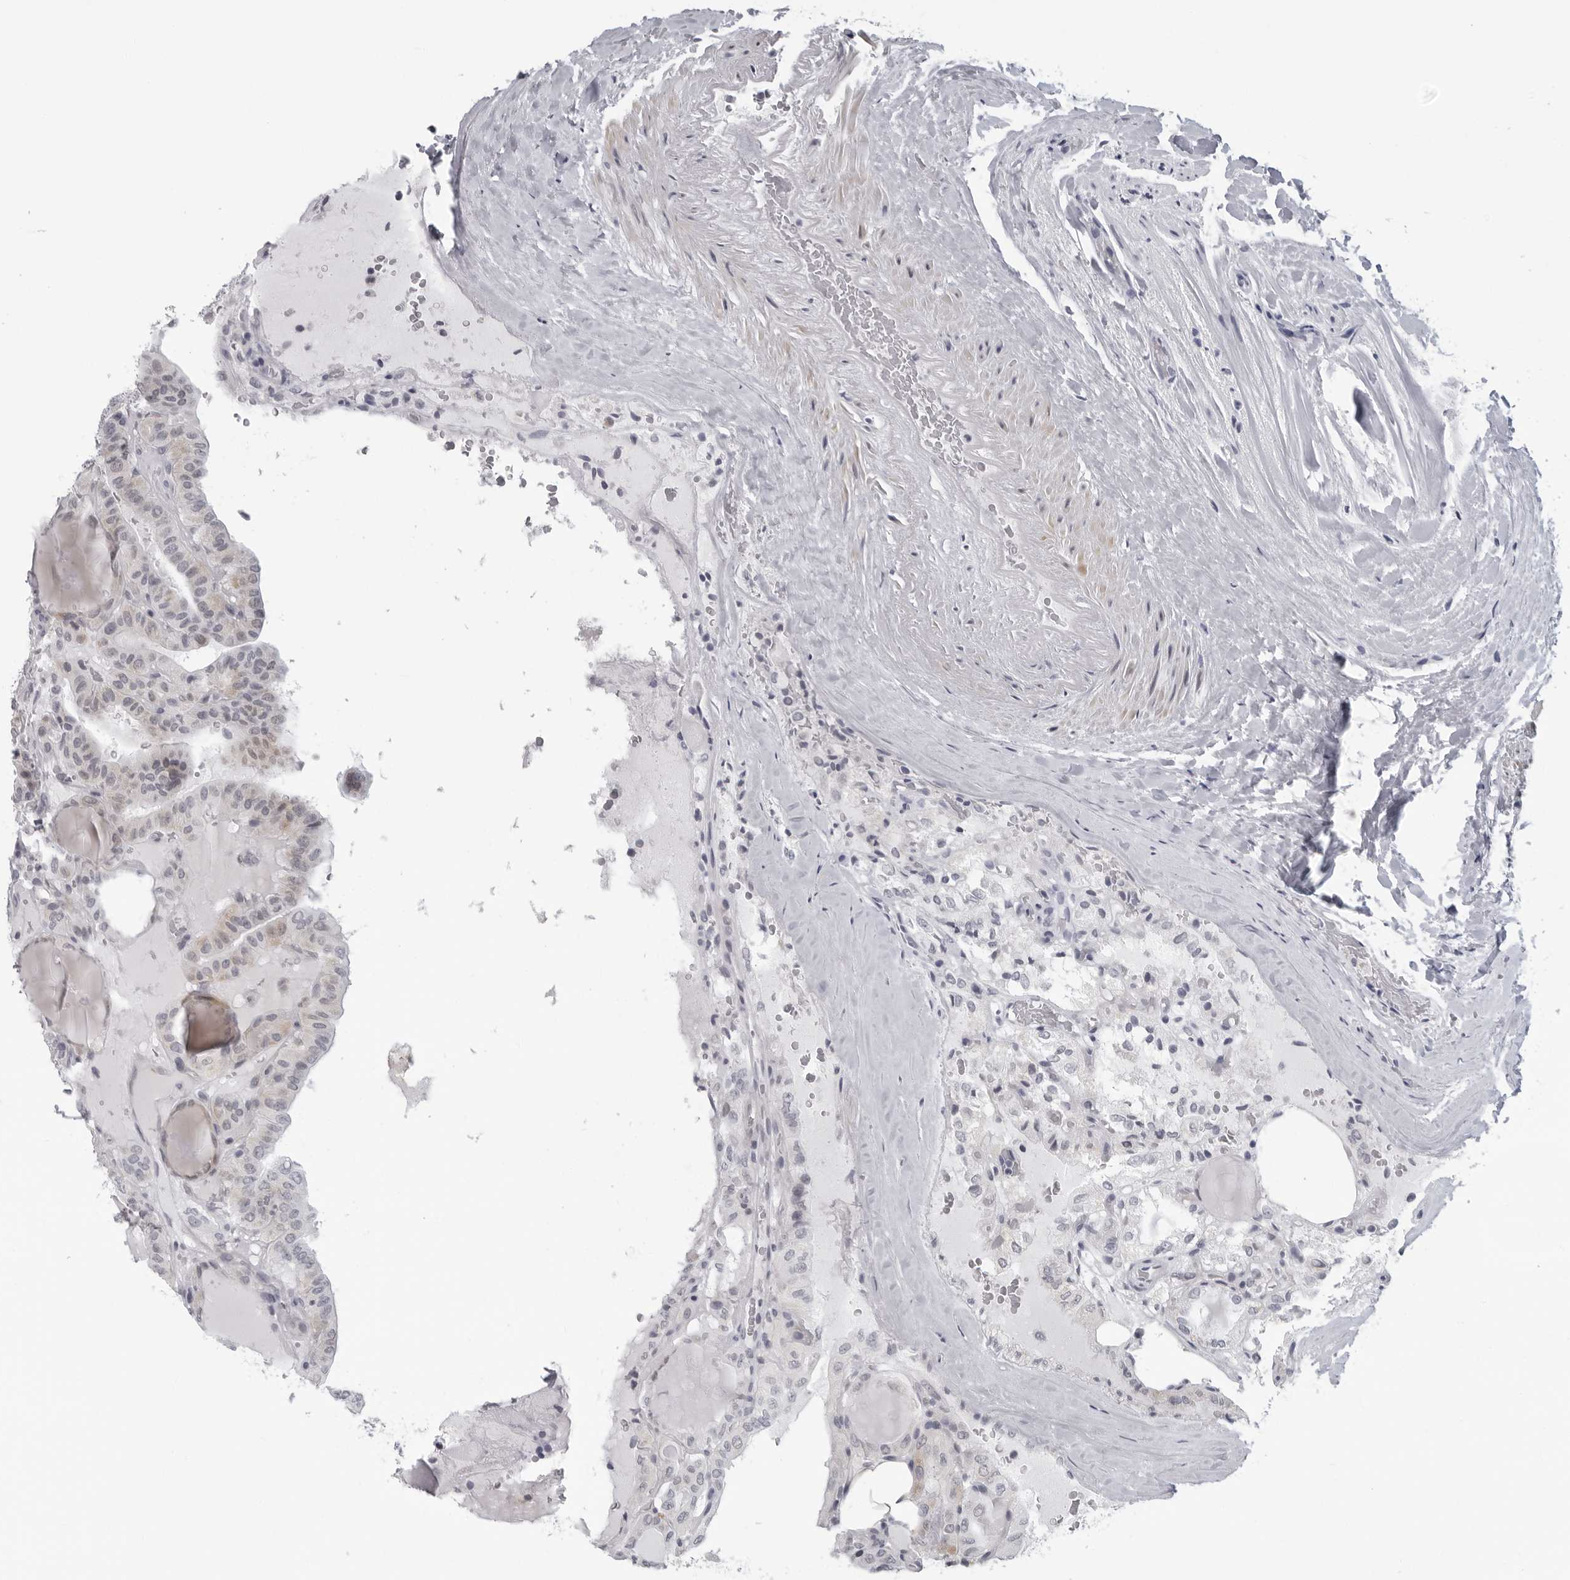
{"staining": {"intensity": "negative", "quantity": "none", "location": "none"}, "tissue": "thyroid cancer", "cell_type": "Tumor cells", "image_type": "cancer", "snomed": [{"axis": "morphology", "description": "Papillary adenocarcinoma, NOS"}, {"axis": "topography", "description": "Thyroid gland"}], "caption": "DAB immunohistochemical staining of papillary adenocarcinoma (thyroid) exhibits no significant expression in tumor cells. (Brightfield microscopy of DAB (3,3'-diaminobenzidine) immunohistochemistry at high magnification).", "gene": "OPLAH", "patient": {"sex": "male", "age": 77}}